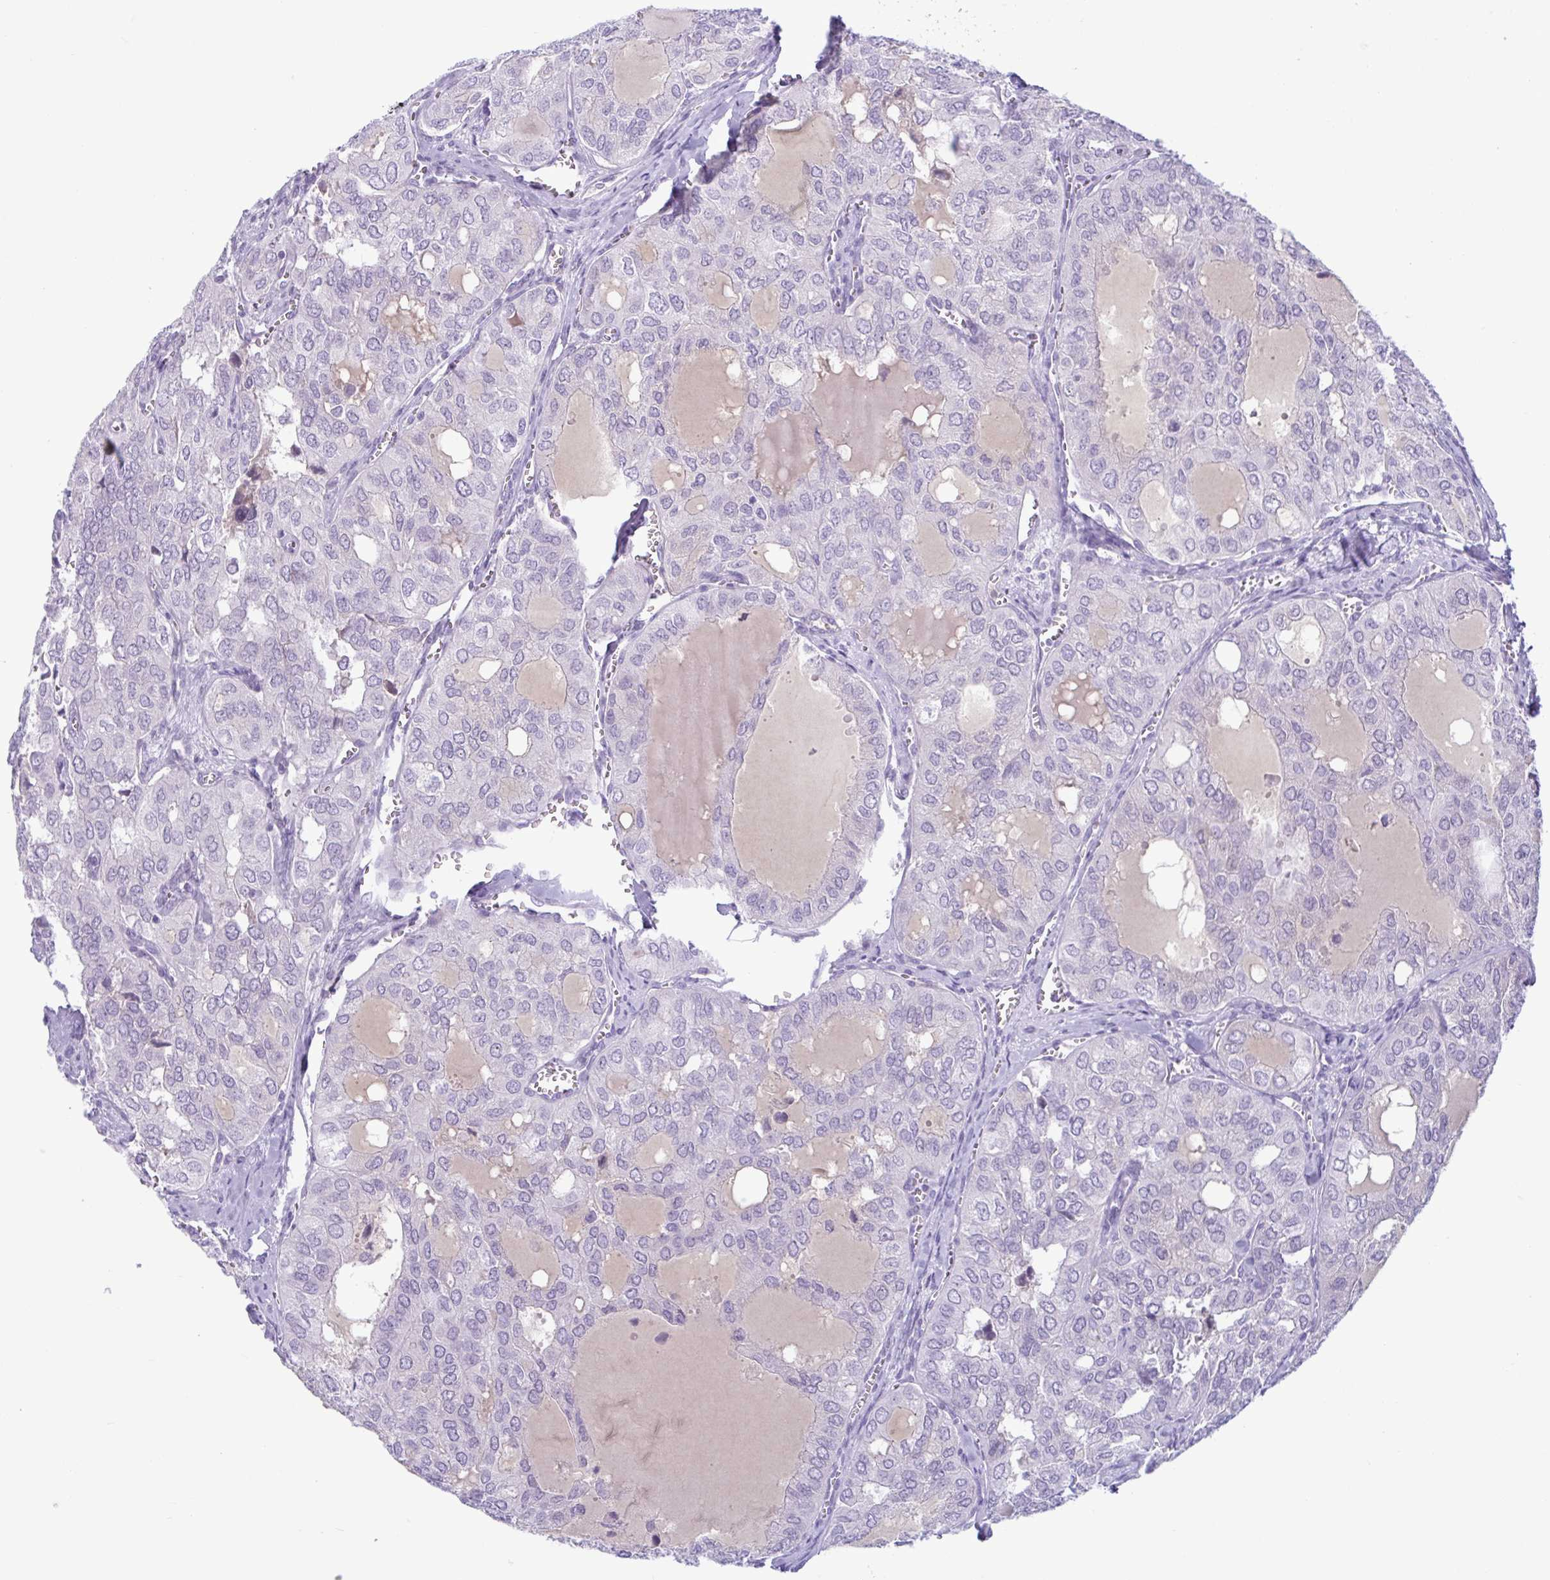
{"staining": {"intensity": "negative", "quantity": "none", "location": "none"}, "tissue": "thyroid cancer", "cell_type": "Tumor cells", "image_type": "cancer", "snomed": [{"axis": "morphology", "description": "Follicular adenoma carcinoma, NOS"}, {"axis": "topography", "description": "Thyroid gland"}], "caption": "Immunohistochemical staining of thyroid cancer (follicular adenoma carcinoma) exhibits no significant expression in tumor cells.", "gene": "WNT9B", "patient": {"sex": "male", "age": 75}}